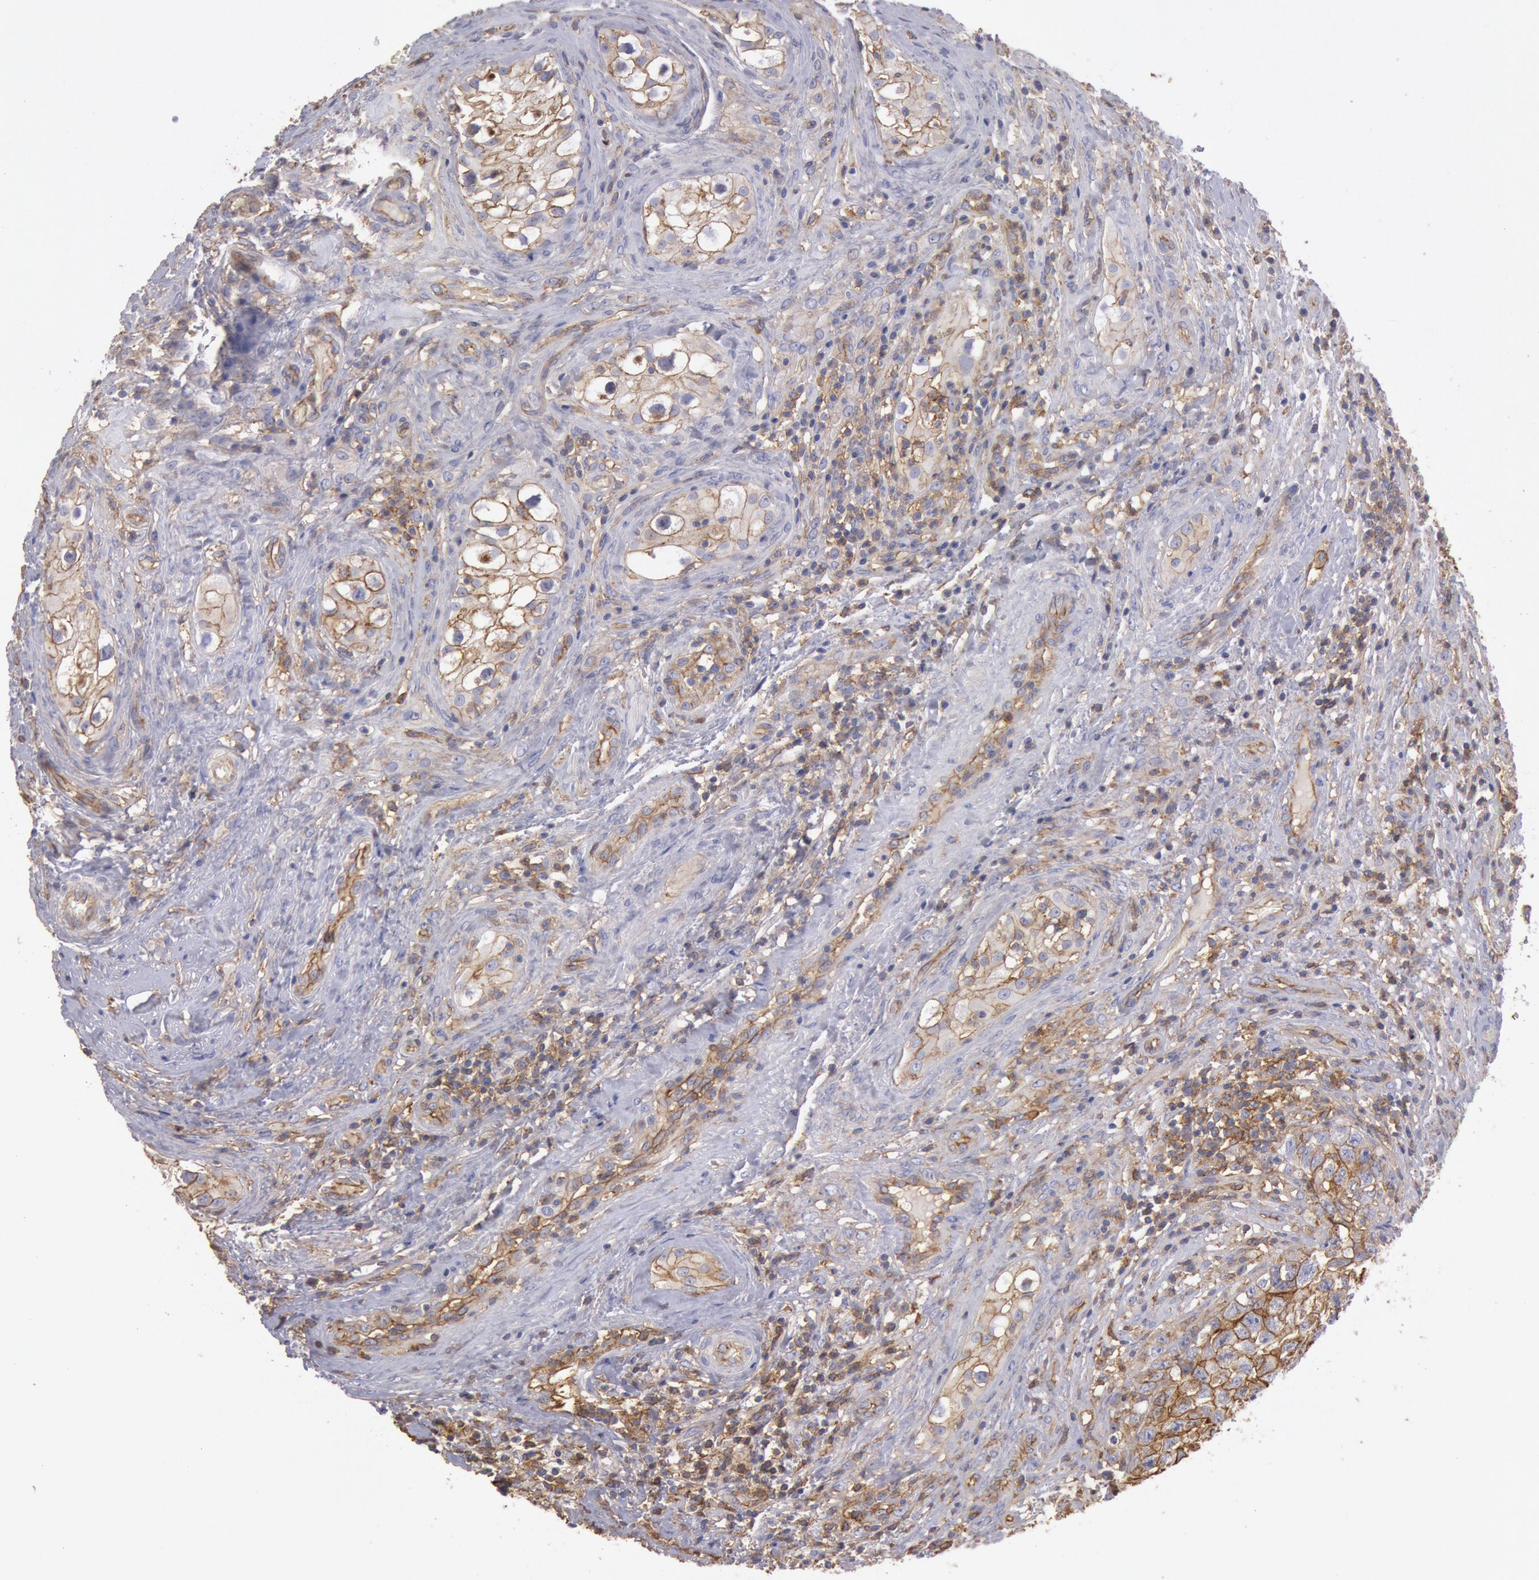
{"staining": {"intensity": "moderate", "quantity": "25%-75%", "location": "cytoplasmic/membranous"}, "tissue": "testis cancer", "cell_type": "Tumor cells", "image_type": "cancer", "snomed": [{"axis": "morphology", "description": "Carcinoma, Embryonal, NOS"}, {"axis": "topography", "description": "Testis"}], "caption": "DAB (3,3'-diaminobenzidine) immunohistochemical staining of testis cancer reveals moderate cytoplasmic/membranous protein positivity in about 25%-75% of tumor cells.", "gene": "SNAP23", "patient": {"sex": "male", "age": 31}}